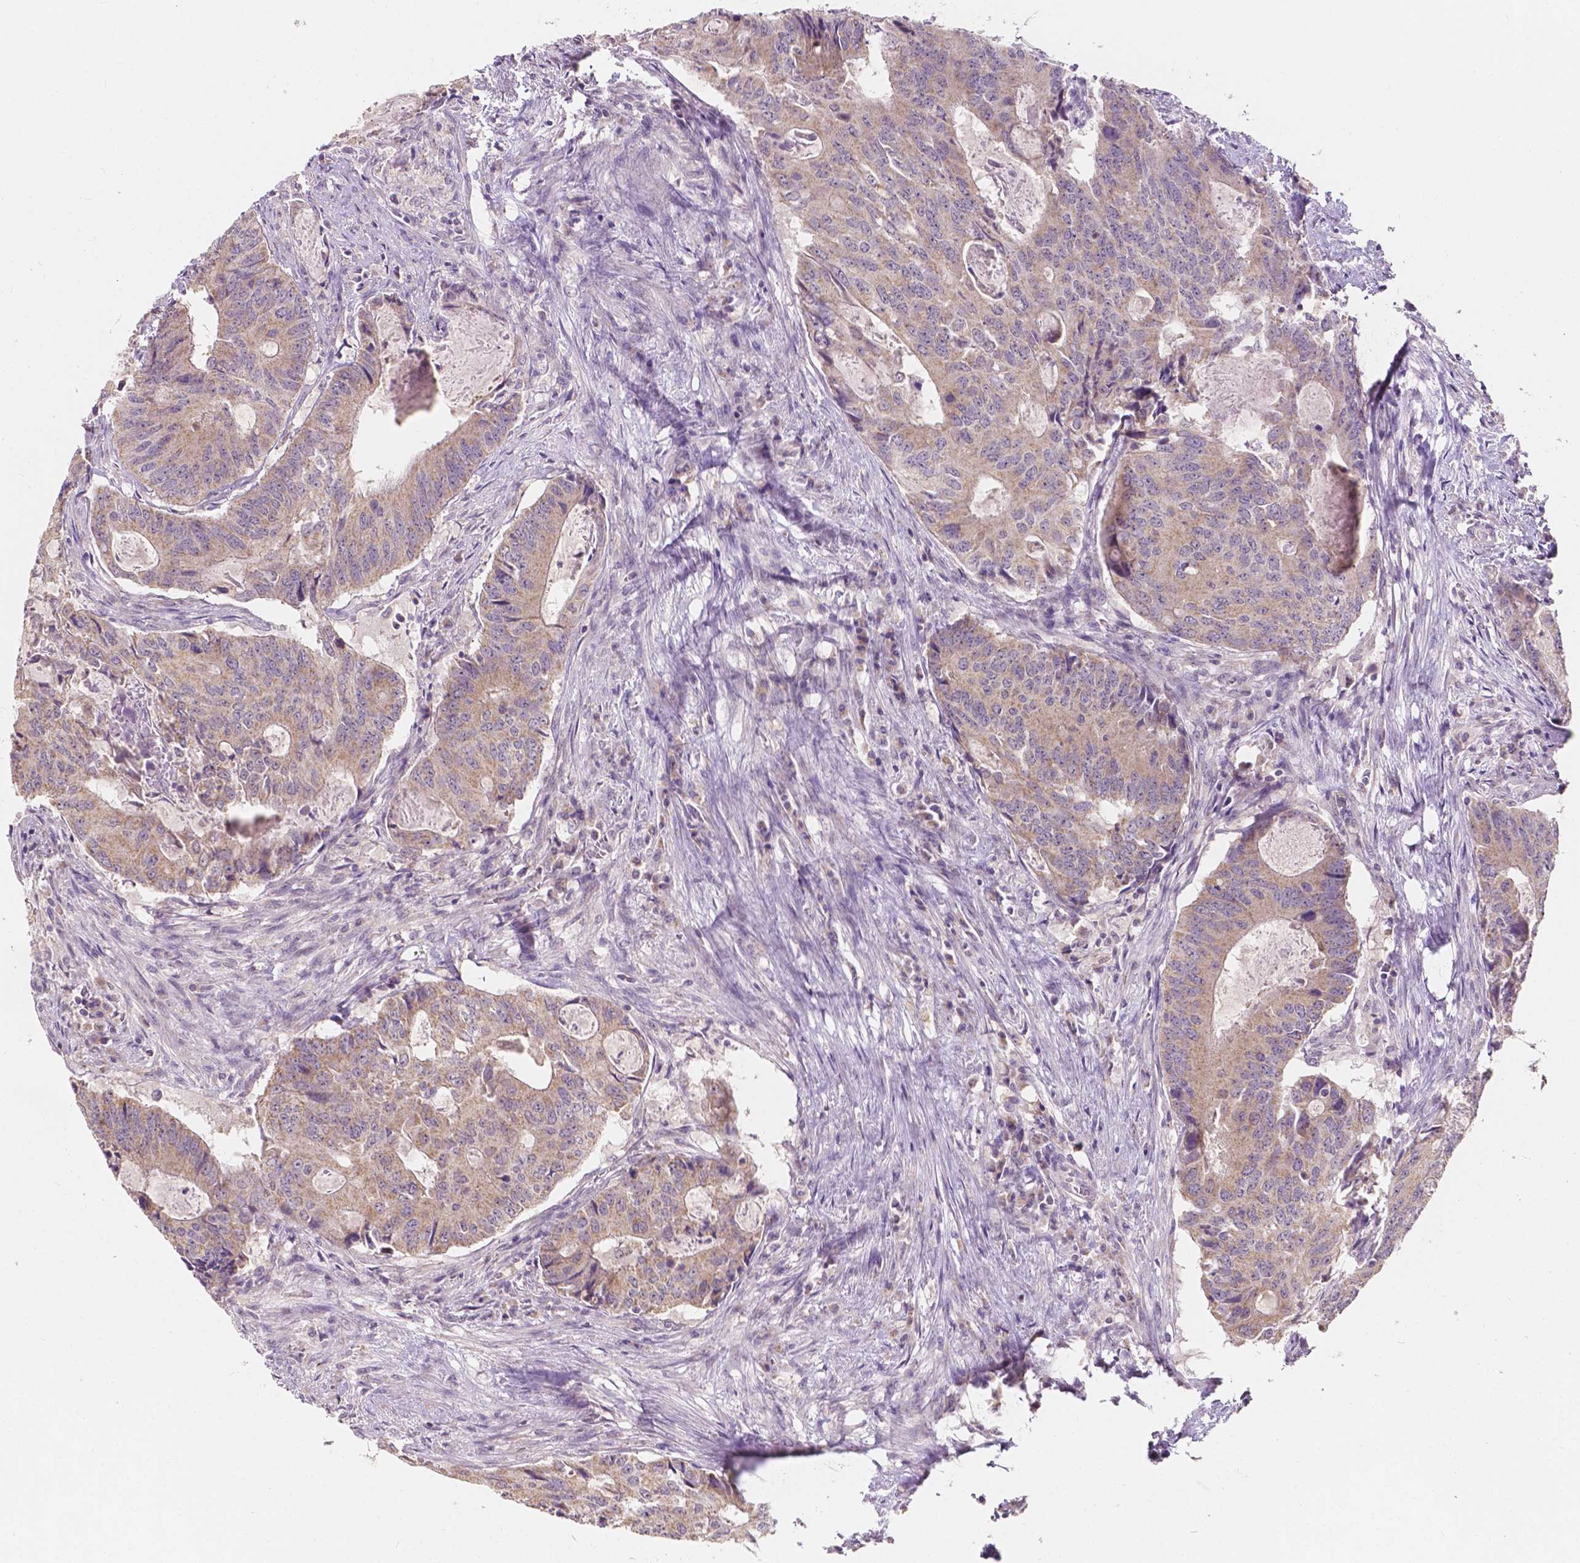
{"staining": {"intensity": "weak", "quantity": "<25%", "location": "cytoplasmic/membranous"}, "tissue": "colorectal cancer", "cell_type": "Tumor cells", "image_type": "cancer", "snomed": [{"axis": "morphology", "description": "Adenocarcinoma, NOS"}, {"axis": "topography", "description": "Colon"}], "caption": "An immunohistochemistry photomicrograph of colorectal cancer (adenocarcinoma) is shown. There is no staining in tumor cells of colorectal cancer (adenocarcinoma).", "gene": "SIRT2", "patient": {"sex": "male", "age": 67}}